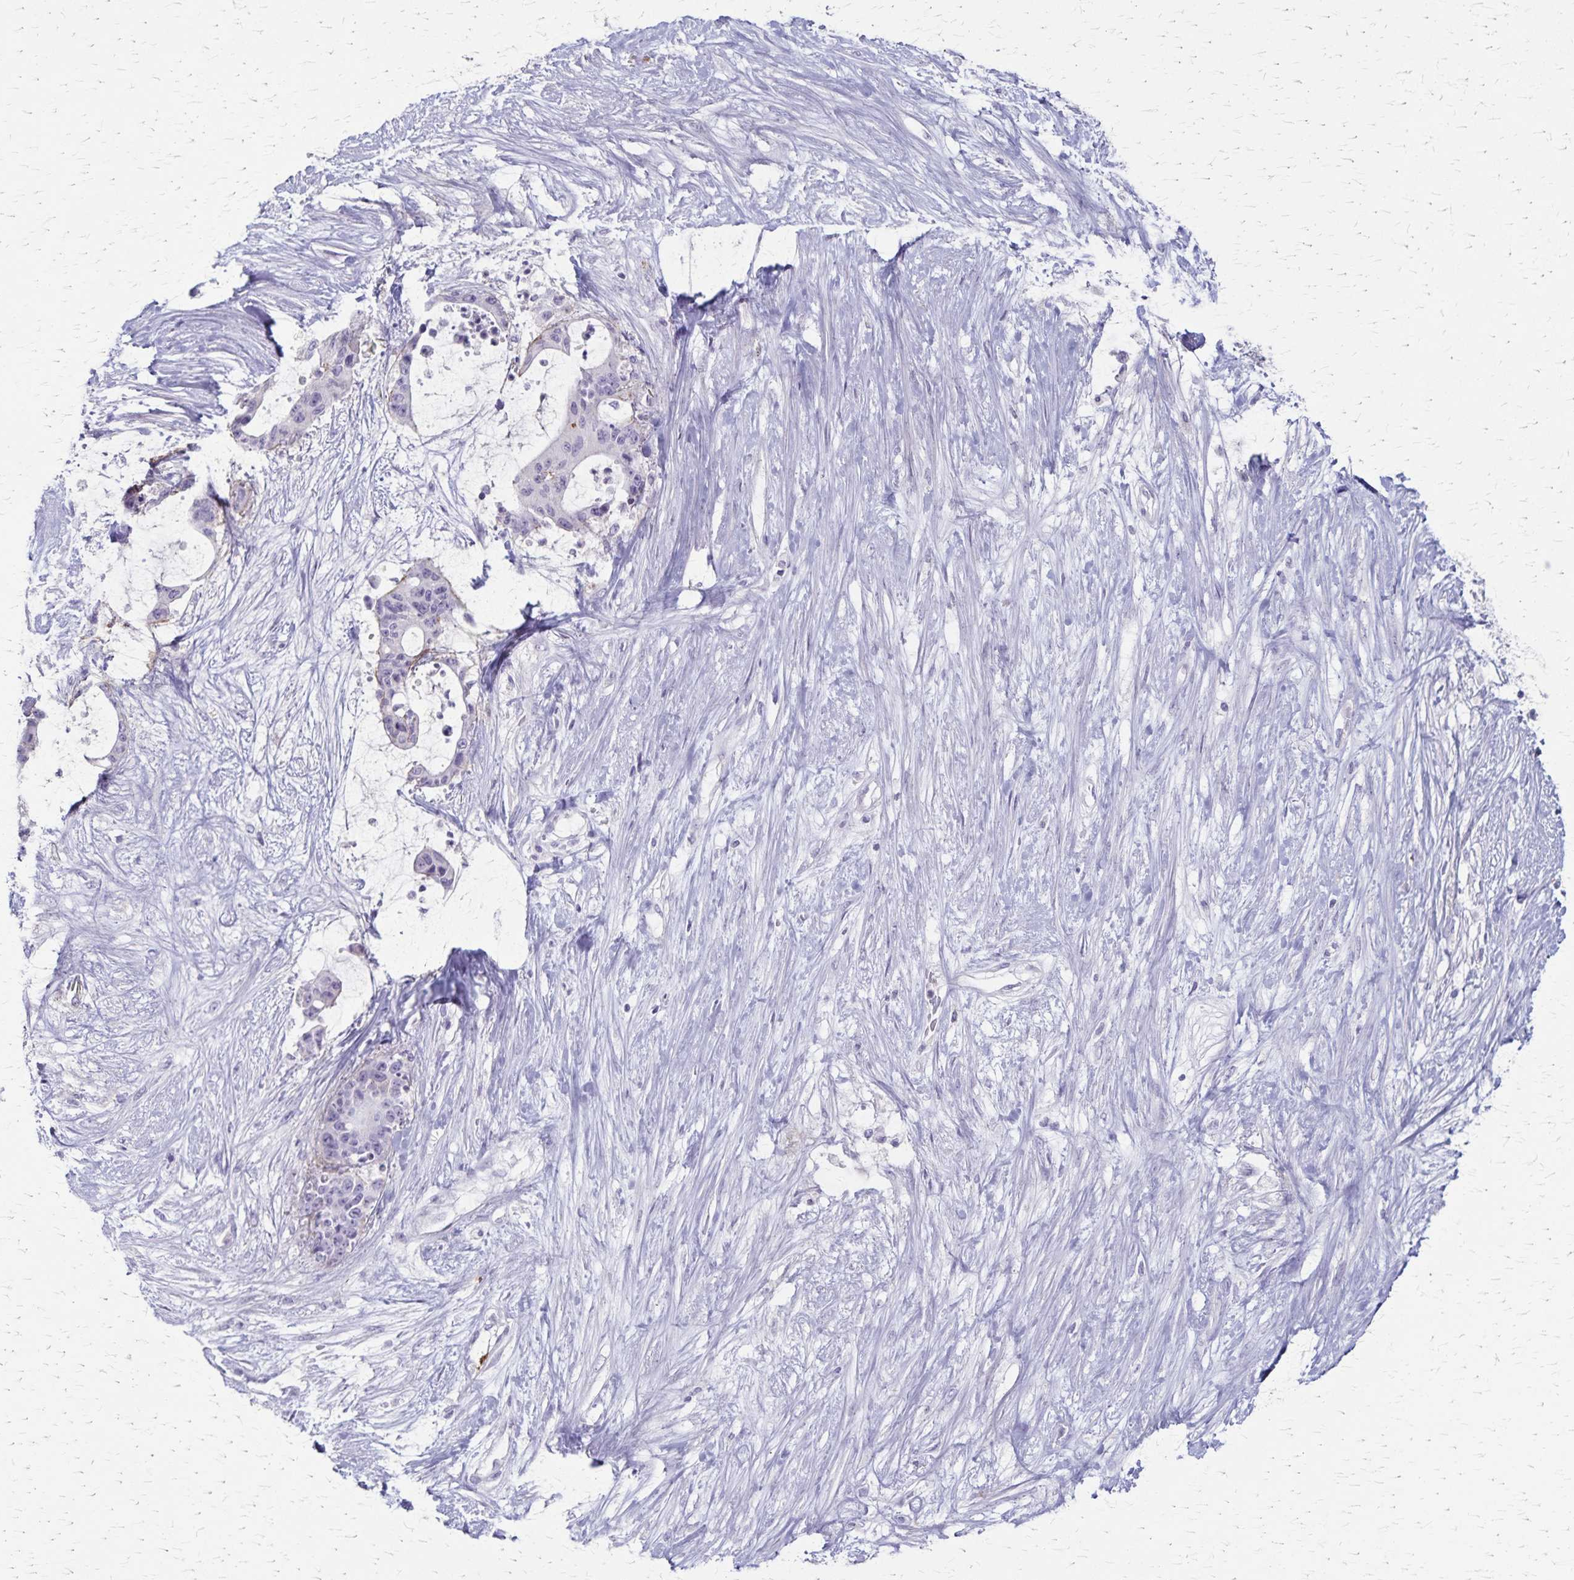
{"staining": {"intensity": "negative", "quantity": "none", "location": "none"}, "tissue": "liver cancer", "cell_type": "Tumor cells", "image_type": "cancer", "snomed": [{"axis": "morphology", "description": "Normal tissue, NOS"}, {"axis": "morphology", "description": "Cholangiocarcinoma"}, {"axis": "topography", "description": "Liver"}, {"axis": "topography", "description": "Peripheral nerve tissue"}], "caption": "High power microscopy micrograph of an immunohistochemistry photomicrograph of liver cholangiocarcinoma, revealing no significant positivity in tumor cells.", "gene": "RASL10B", "patient": {"sex": "female", "age": 73}}